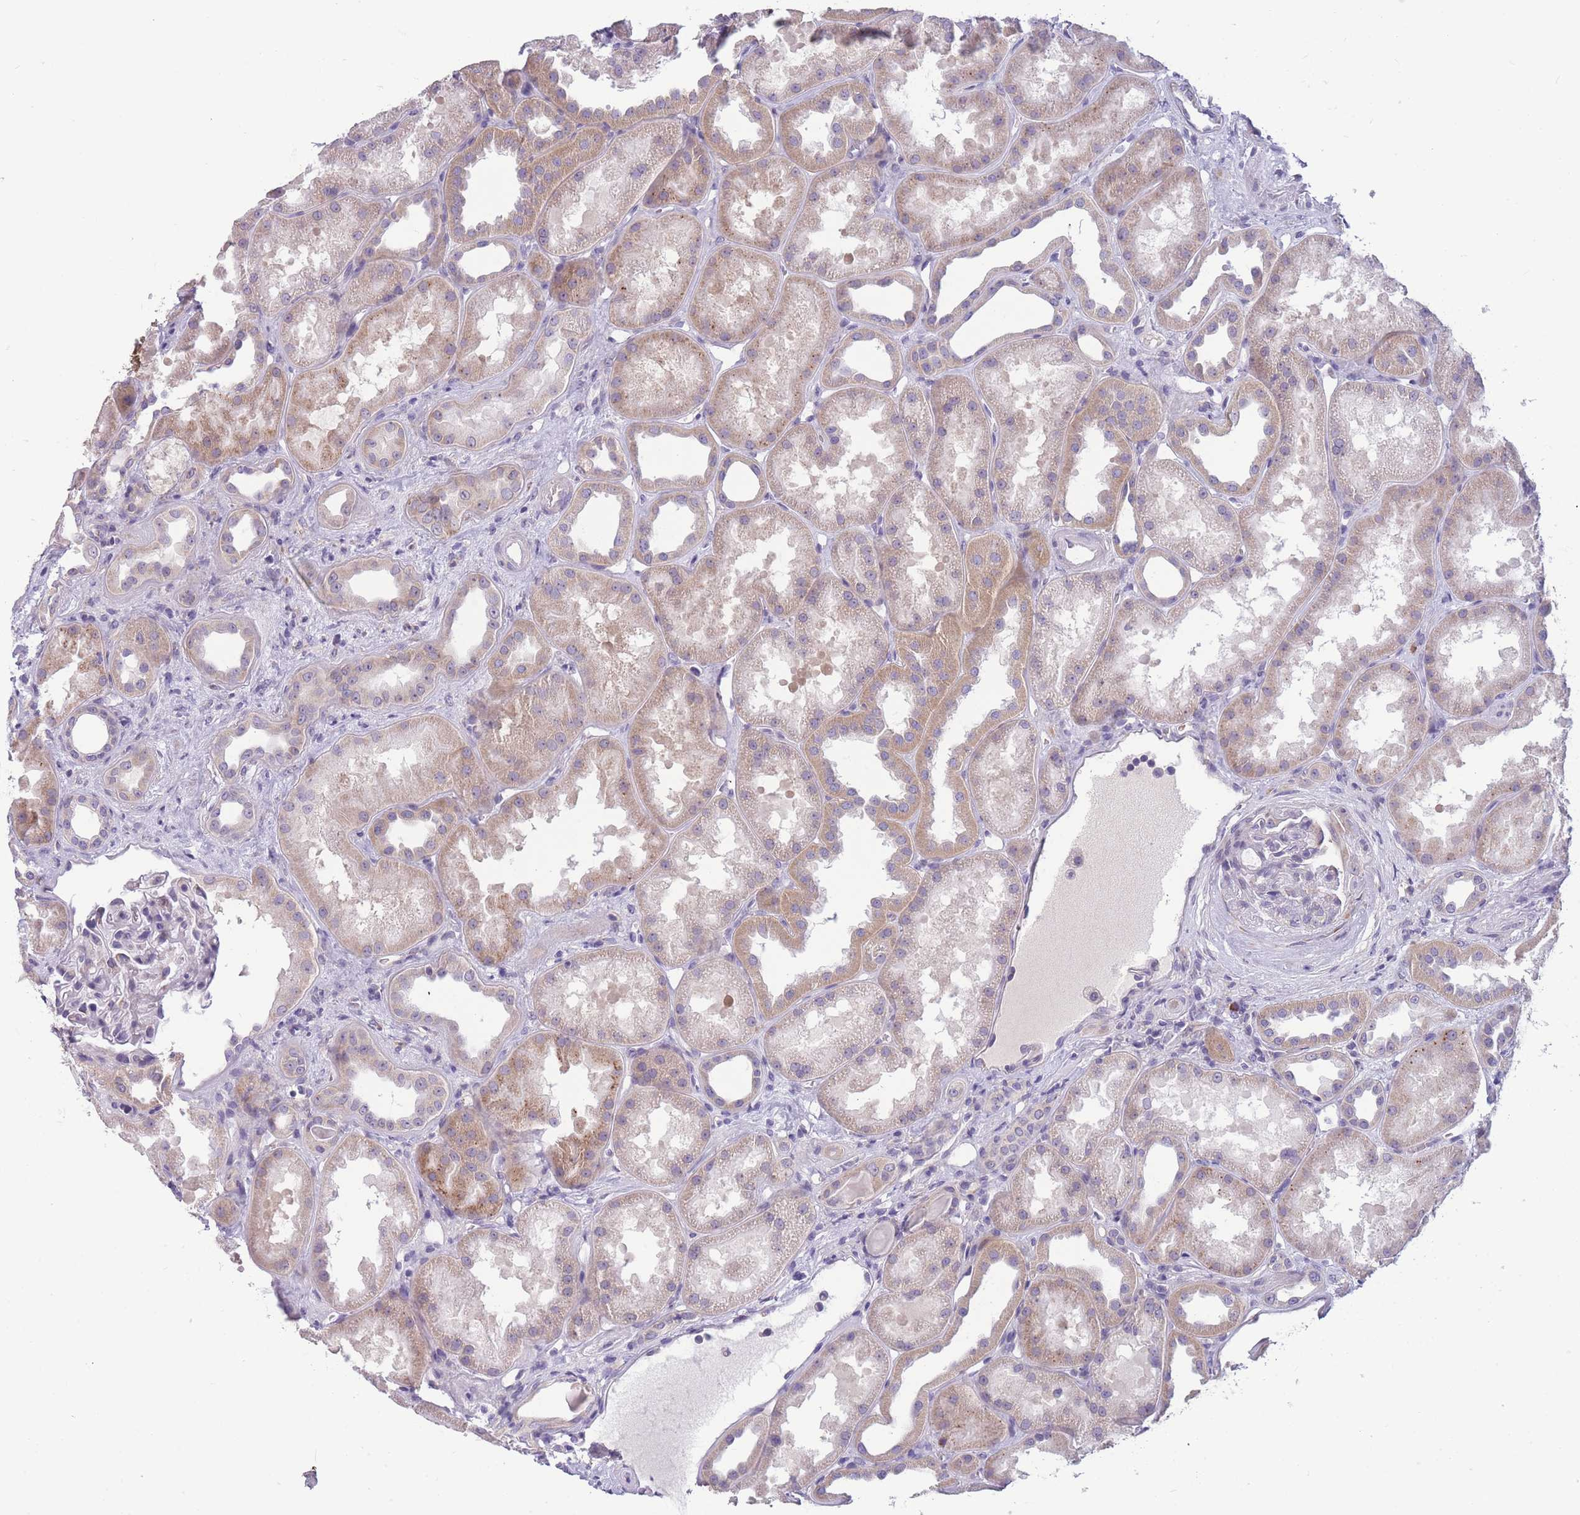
{"staining": {"intensity": "negative", "quantity": "none", "location": "none"}, "tissue": "kidney", "cell_type": "Cells in glomeruli", "image_type": "normal", "snomed": [{"axis": "morphology", "description": "Normal tissue, NOS"}, {"axis": "topography", "description": "Kidney"}], "caption": "A histopathology image of human kidney is negative for staining in cells in glomeruli. Brightfield microscopy of IHC stained with DAB (3,3'-diaminobenzidine) (brown) and hematoxylin (blue), captured at high magnification.", "gene": "NDUFAF6", "patient": {"sex": "male", "age": 61}}